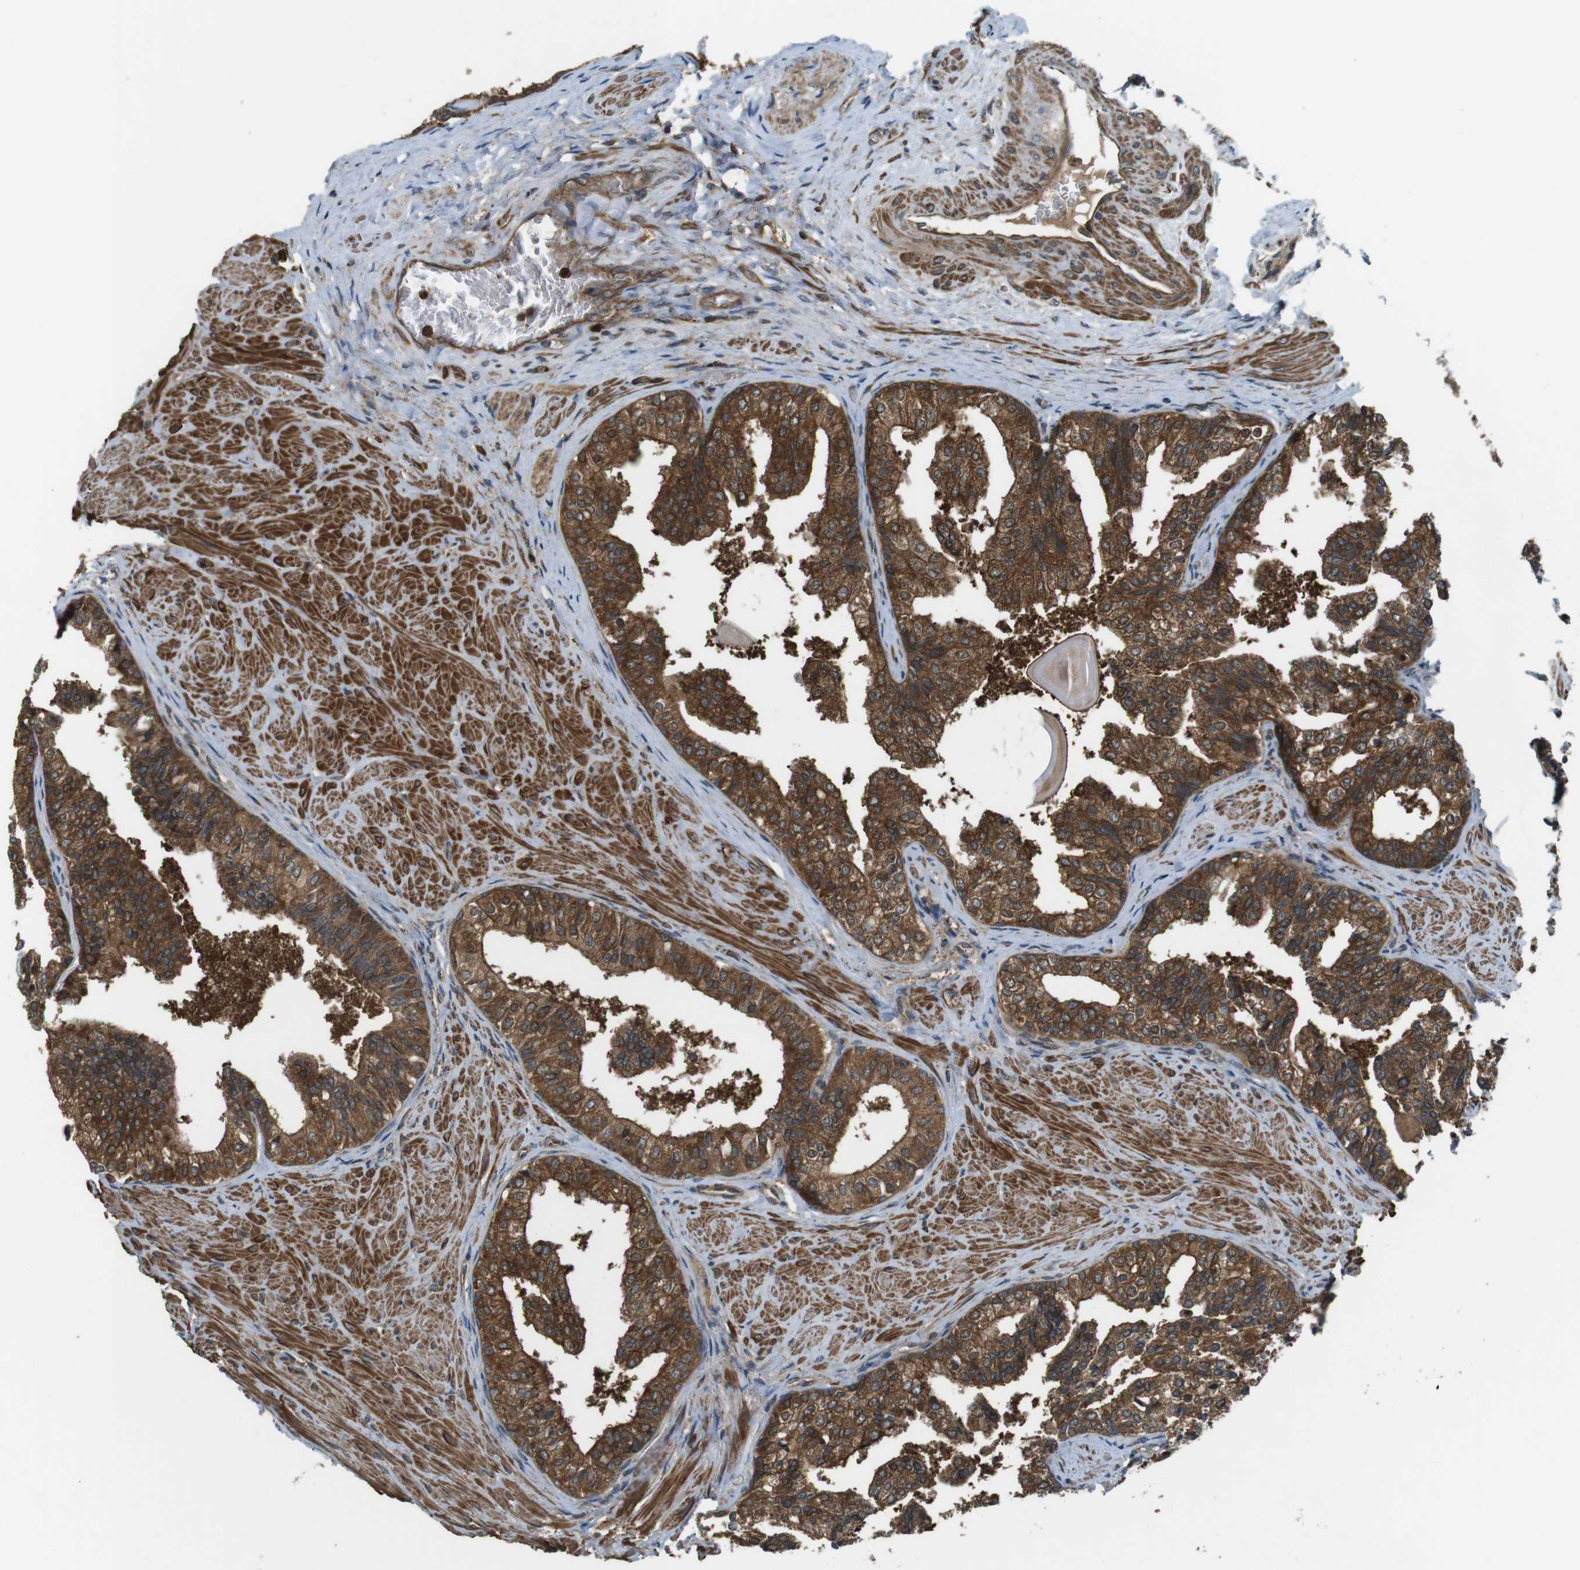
{"staining": {"intensity": "strong", "quantity": ">75%", "location": "cytoplasmic/membranous"}, "tissue": "prostate cancer", "cell_type": "Tumor cells", "image_type": "cancer", "snomed": [{"axis": "morphology", "description": "Adenocarcinoma, Low grade"}, {"axis": "topography", "description": "Prostate"}], "caption": "Brown immunohistochemical staining in prostate adenocarcinoma (low-grade) demonstrates strong cytoplasmic/membranous expression in approximately >75% of tumor cells.", "gene": "LRRC3B", "patient": {"sex": "male", "age": 60}}